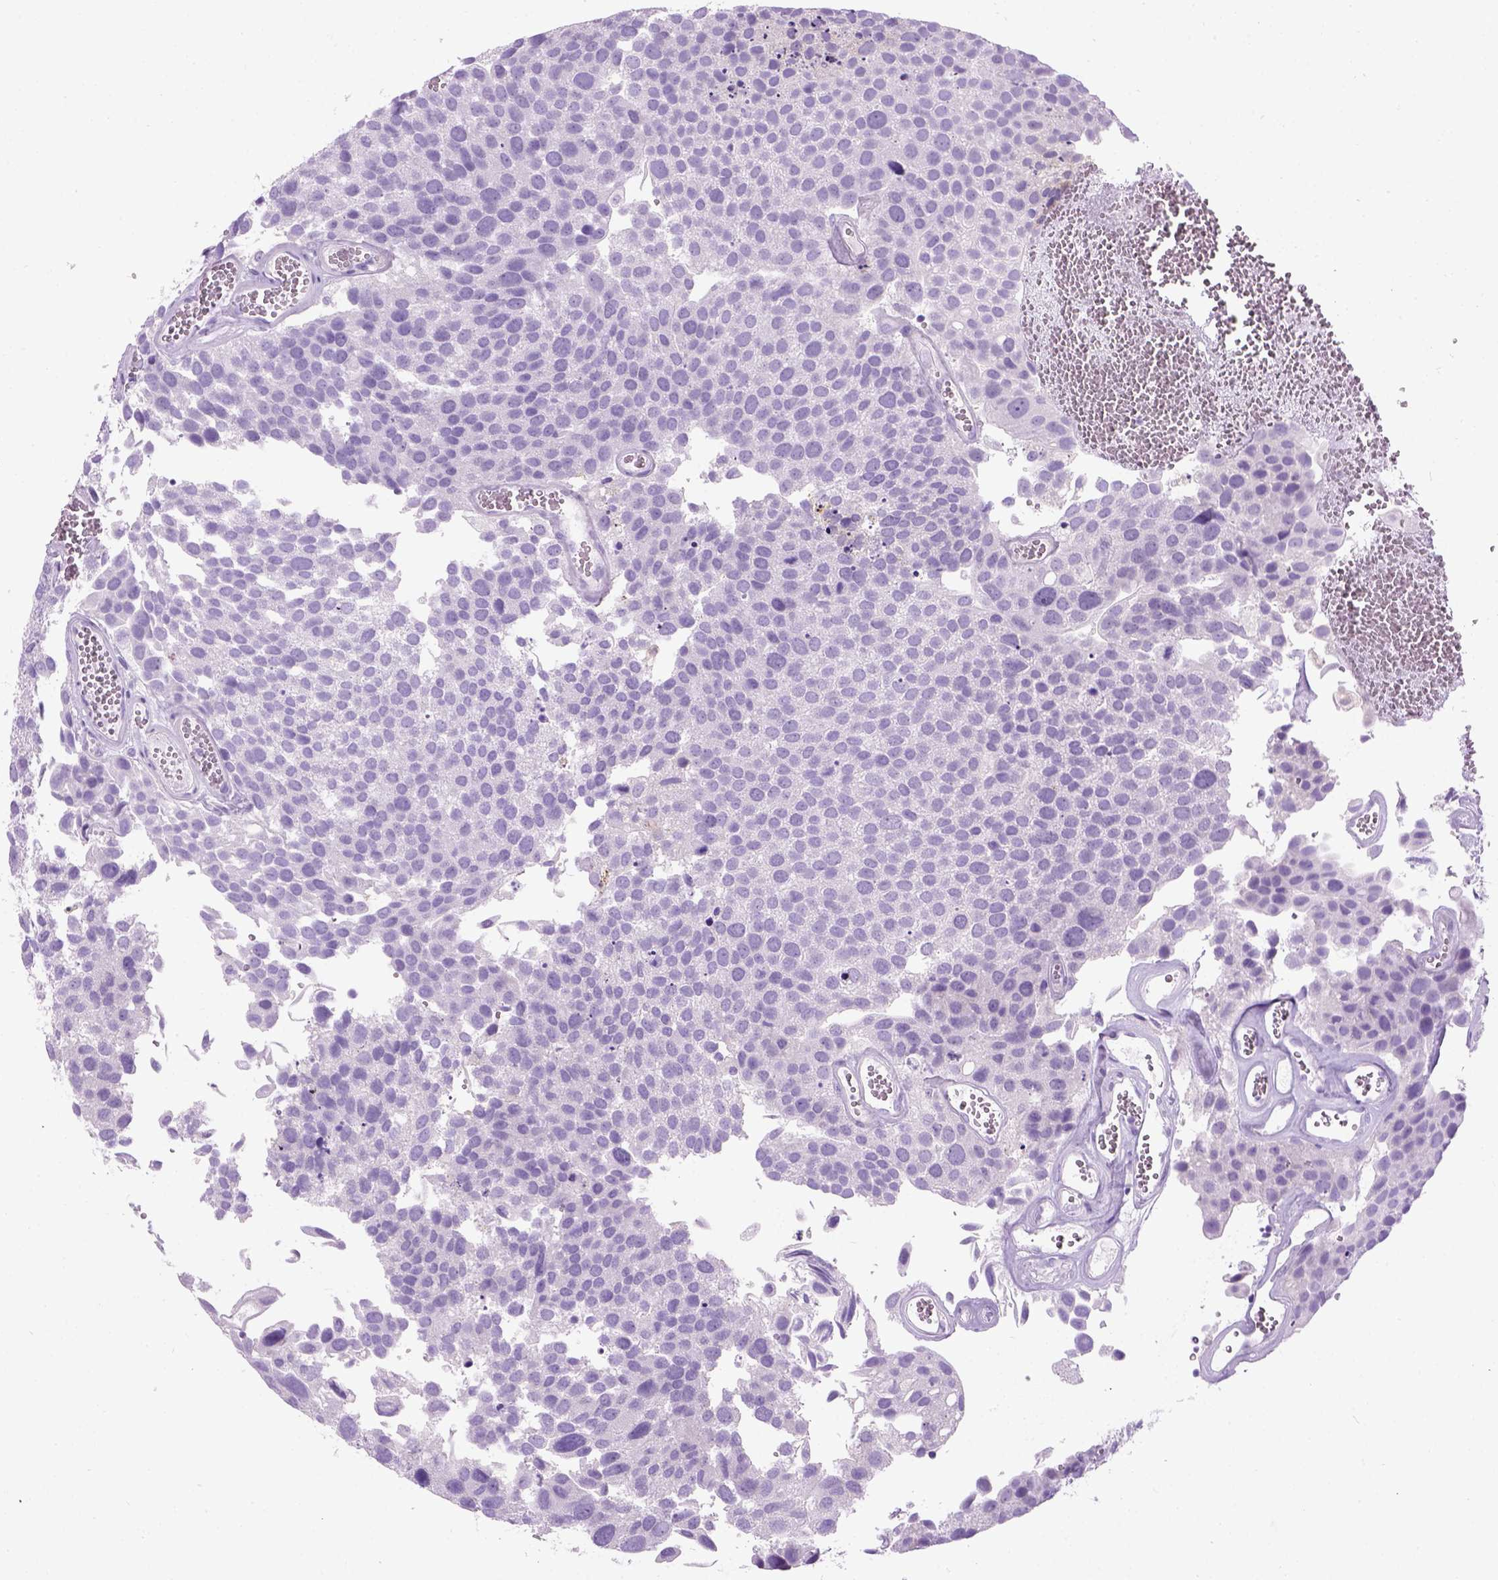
{"staining": {"intensity": "negative", "quantity": "none", "location": "none"}, "tissue": "urothelial cancer", "cell_type": "Tumor cells", "image_type": "cancer", "snomed": [{"axis": "morphology", "description": "Urothelial carcinoma, Low grade"}, {"axis": "topography", "description": "Urinary bladder"}], "caption": "Protein analysis of urothelial cancer shows no significant expression in tumor cells. The staining was performed using DAB (3,3'-diaminobenzidine) to visualize the protein expression in brown, while the nuclei were stained in blue with hematoxylin (Magnification: 20x).", "gene": "GABRB2", "patient": {"sex": "female", "age": 69}}